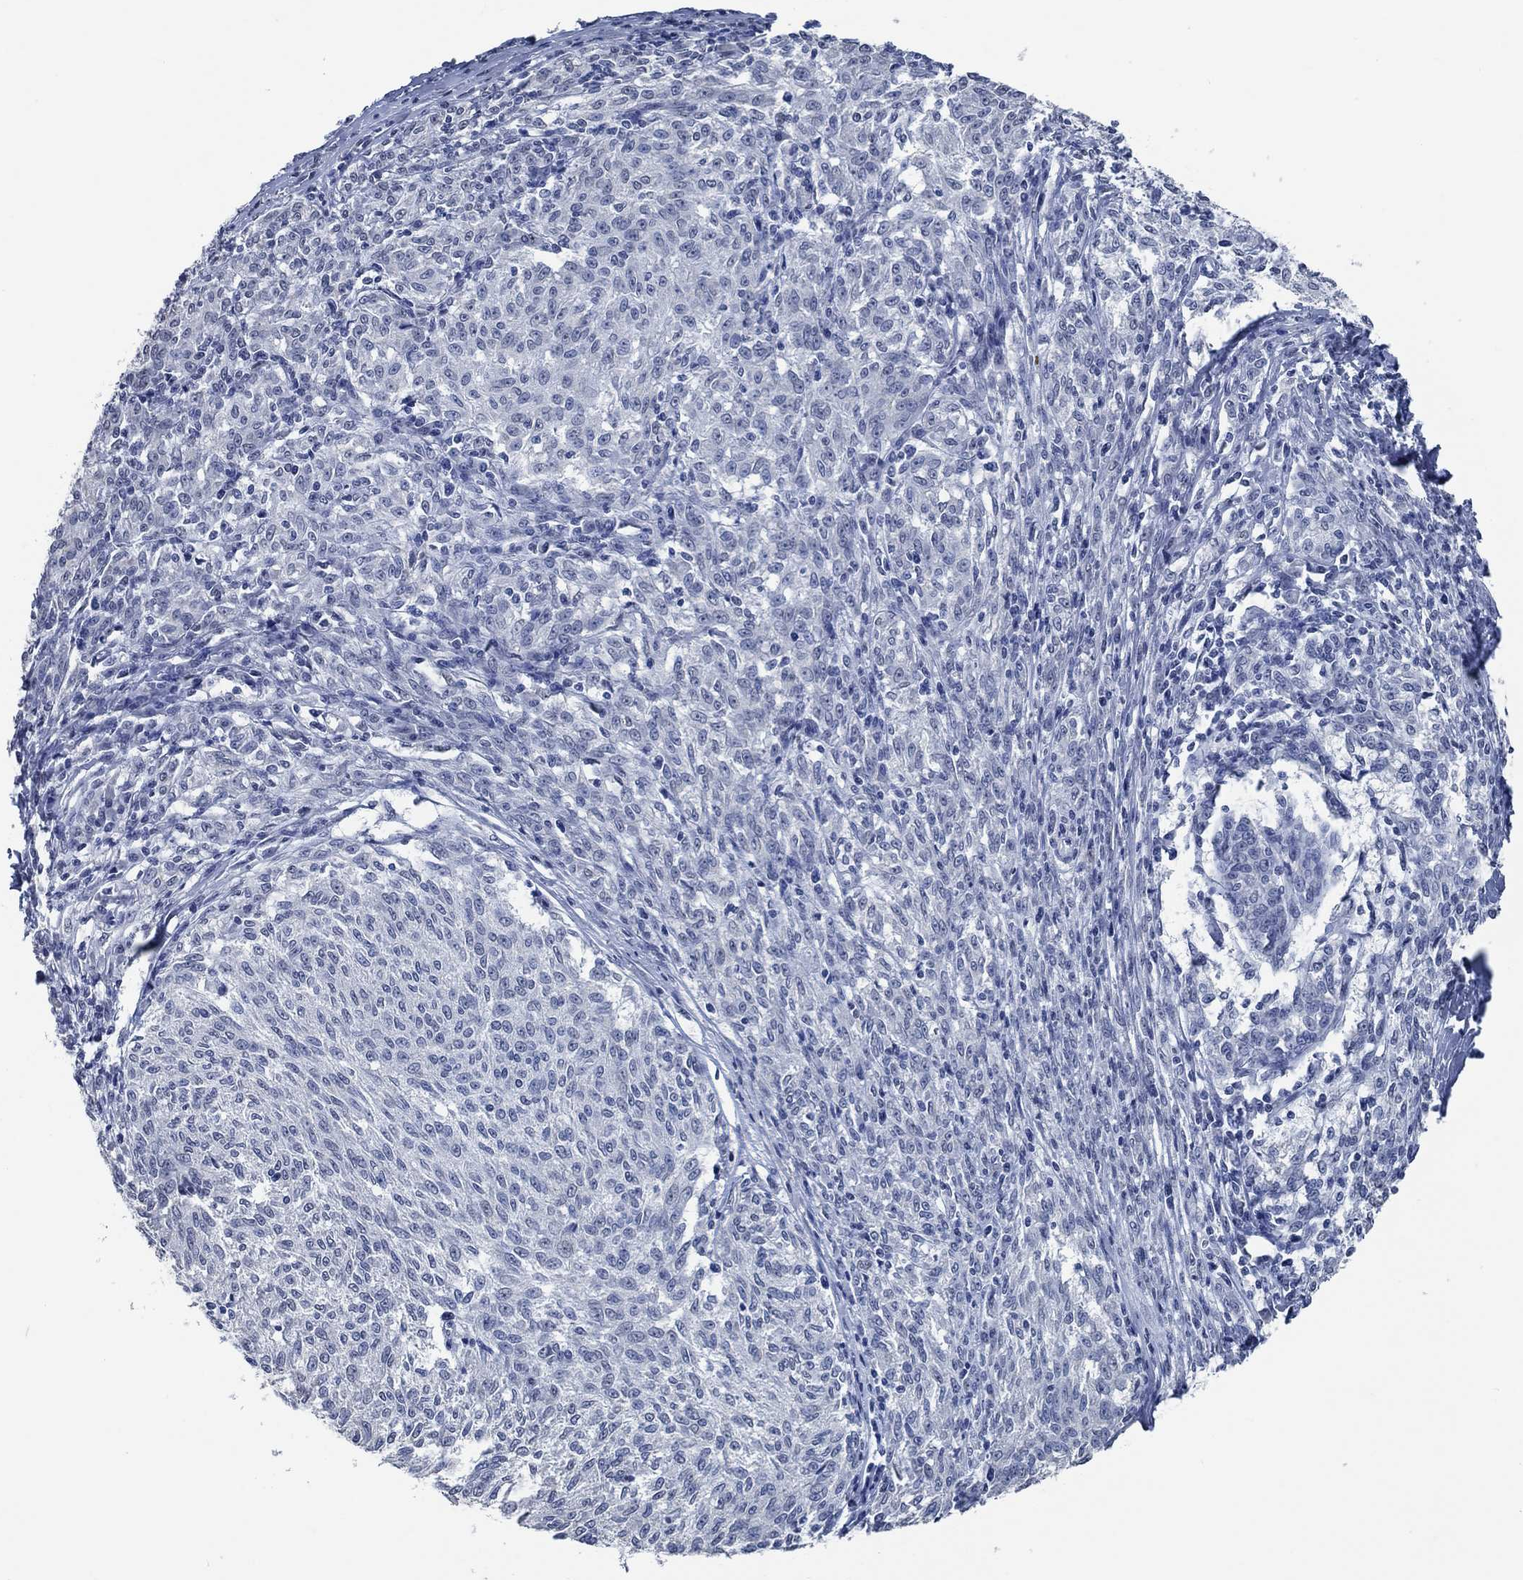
{"staining": {"intensity": "negative", "quantity": "none", "location": "none"}, "tissue": "melanoma", "cell_type": "Tumor cells", "image_type": "cancer", "snomed": [{"axis": "morphology", "description": "Malignant melanoma, NOS"}, {"axis": "topography", "description": "Skin"}], "caption": "Tumor cells are negative for protein expression in human malignant melanoma.", "gene": "OBSCN", "patient": {"sex": "female", "age": 72}}